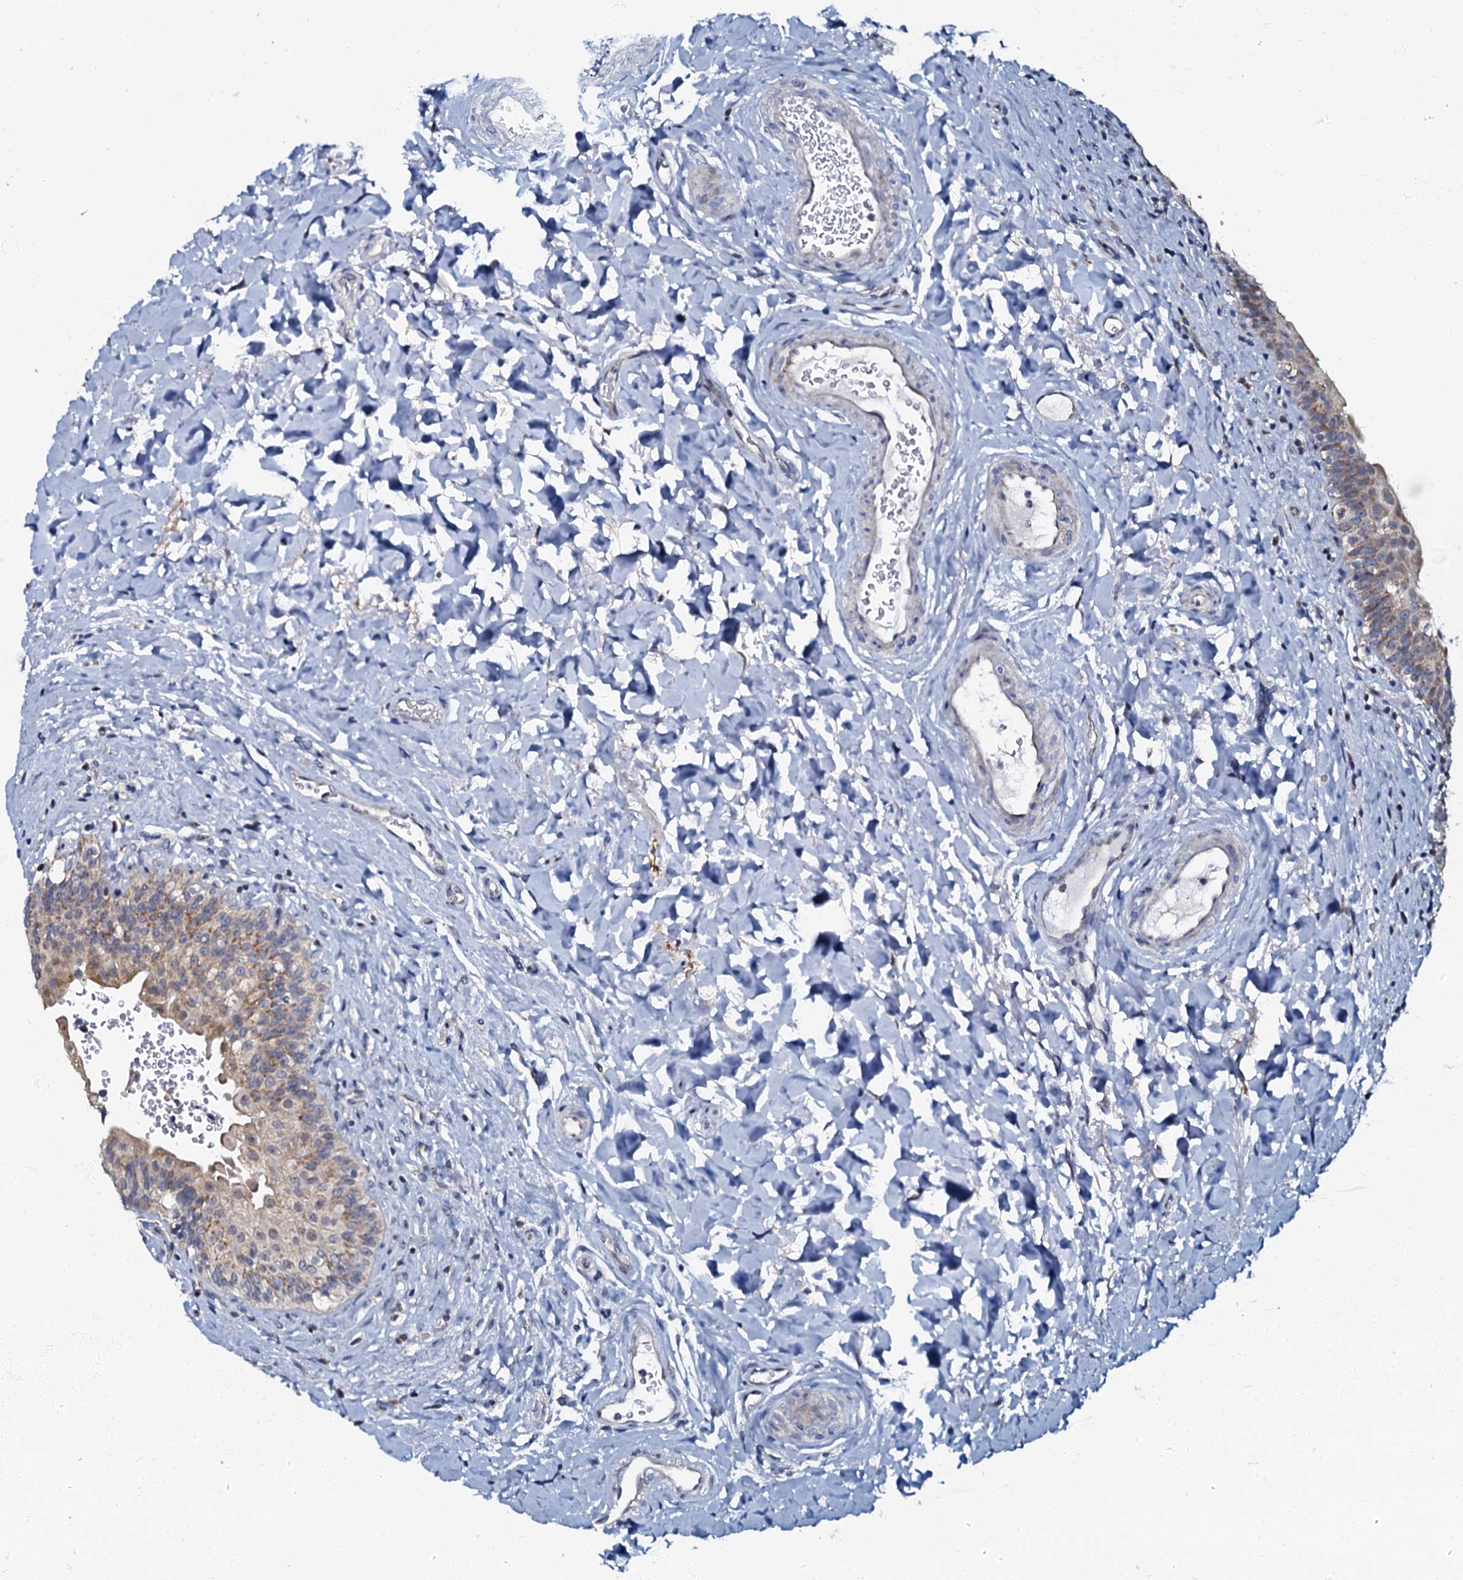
{"staining": {"intensity": "moderate", "quantity": "25%-75%", "location": "cytoplasmic/membranous"}, "tissue": "urinary bladder", "cell_type": "Urothelial cells", "image_type": "normal", "snomed": [{"axis": "morphology", "description": "Normal tissue, NOS"}, {"axis": "topography", "description": "Urinary bladder"}], "caption": "High-magnification brightfield microscopy of benign urinary bladder stained with DAB (brown) and counterstained with hematoxylin (blue). urothelial cells exhibit moderate cytoplasmic/membranous positivity is seen in approximately25%-75% of cells. (DAB IHC, brown staining for protein, blue staining for nuclei).", "gene": "MRPL51", "patient": {"sex": "male", "age": 83}}